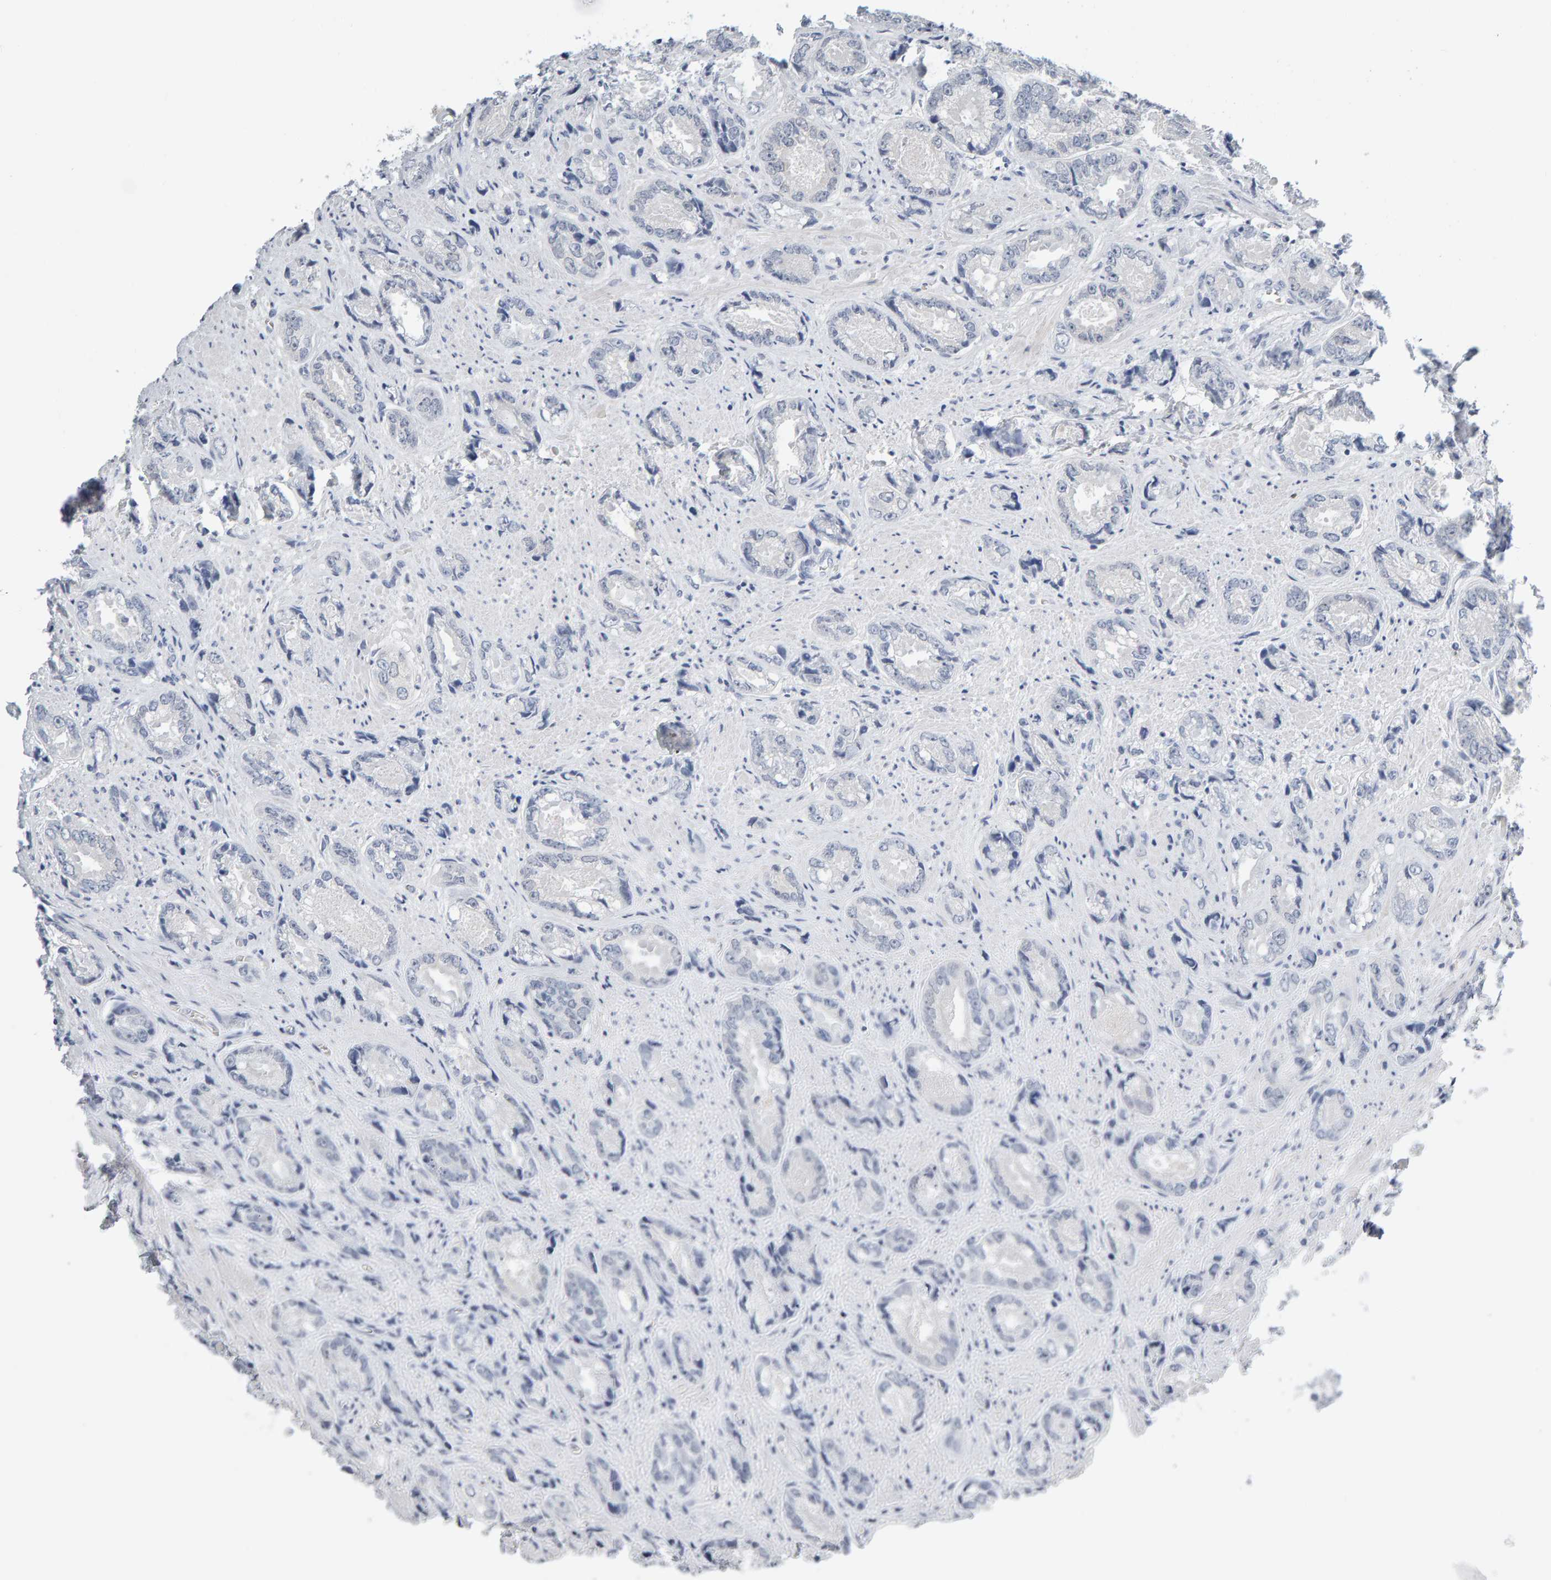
{"staining": {"intensity": "negative", "quantity": "none", "location": "none"}, "tissue": "prostate cancer", "cell_type": "Tumor cells", "image_type": "cancer", "snomed": [{"axis": "morphology", "description": "Adenocarcinoma, High grade"}, {"axis": "topography", "description": "Prostate"}], "caption": "DAB (3,3'-diaminobenzidine) immunohistochemical staining of human prostate cancer exhibits no significant expression in tumor cells.", "gene": "CTH", "patient": {"sex": "male", "age": 61}}